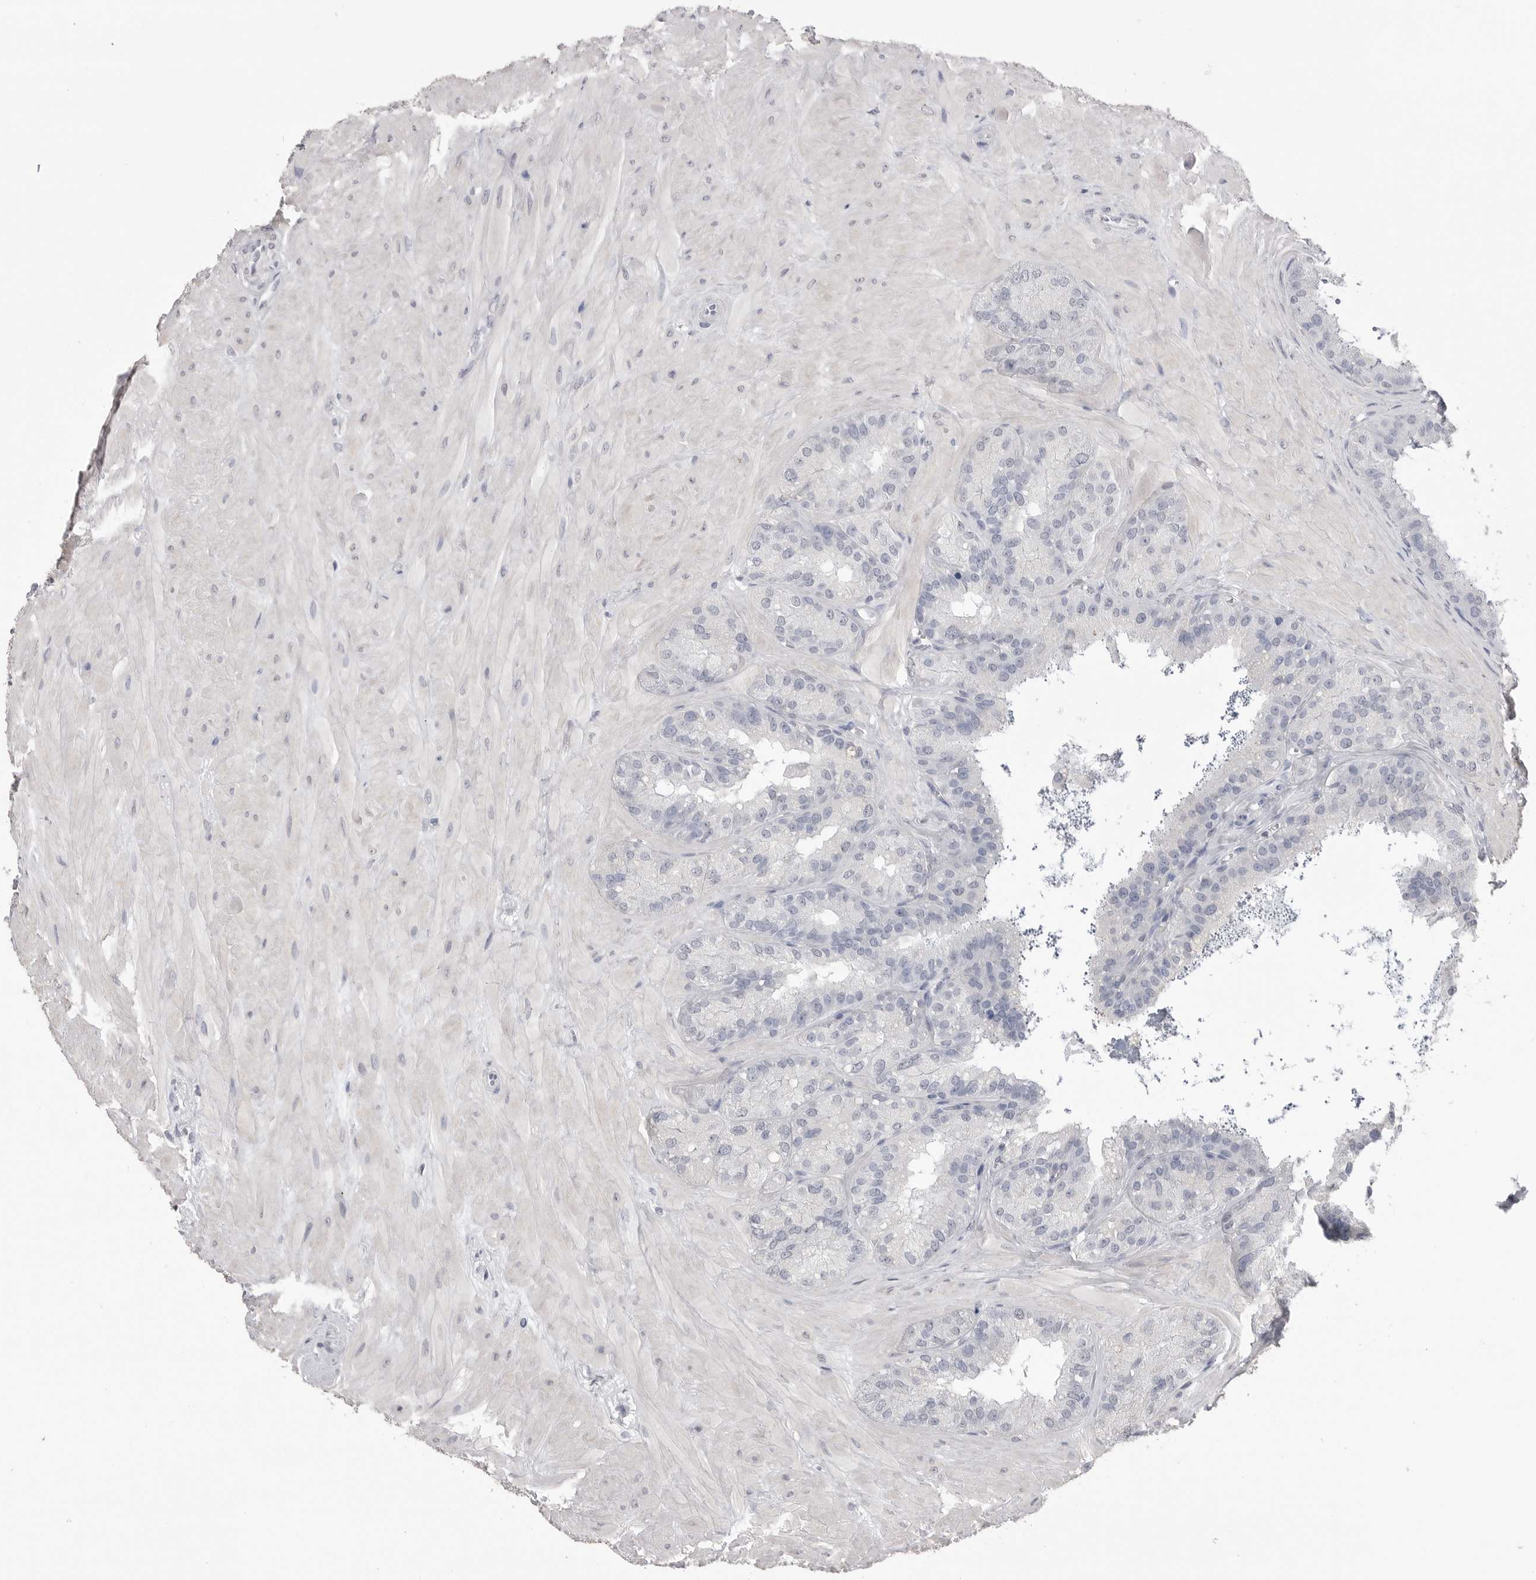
{"staining": {"intensity": "negative", "quantity": "none", "location": "none"}, "tissue": "seminal vesicle", "cell_type": "Glandular cells", "image_type": "normal", "snomed": [{"axis": "morphology", "description": "Normal tissue, NOS"}, {"axis": "topography", "description": "Prostate"}, {"axis": "topography", "description": "Seminal veicle"}], "caption": "Immunohistochemistry of benign seminal vesicle shows no staining in glandular cells. (Immunohistochemistry (ihc), brightfield microscopy, high magnification).", "gene": "ICAM5", "patient": {"sex": "male", "age": 51}}